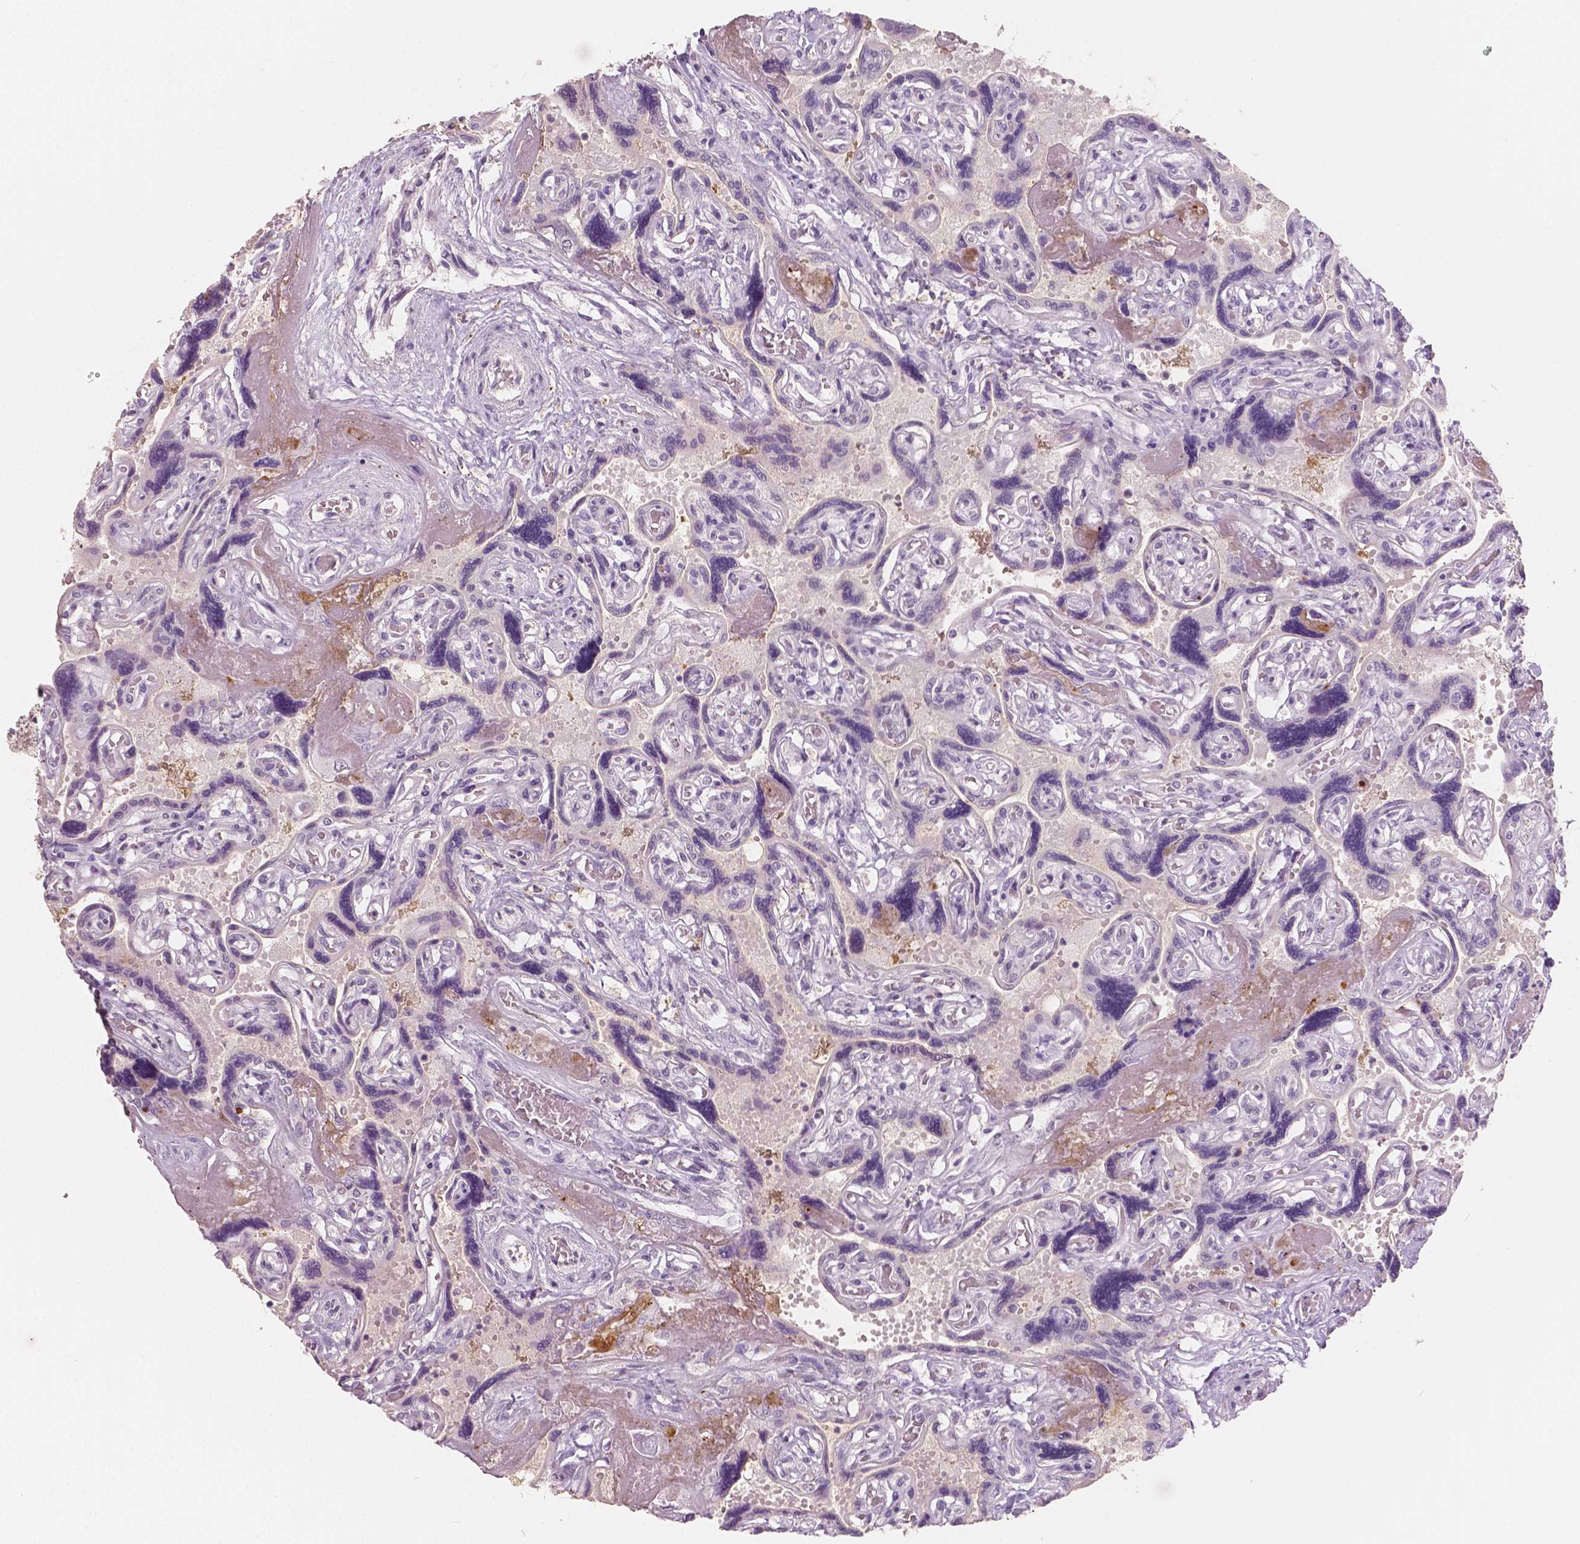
{"staining": {"intensity": "negative", "quantity": "none", "location": "none"}, "tissue": "placenta", "cell_type": "Decidual cells", "image_type": "normal", "snomed": [{"axis": "morphology", "description": "Normal tissue, NOS"}, {"axis": "topography", "description": "Placenta"}], "caption": "Immunohistochemical staining of normal placenta exhibits no significant staining in decidual cells. (Brightfield microscopy of DAB (3,3'-diaminobenzidine) immunohistochemistry (IHC) at high magnification).", "gene": "APOA4", "patient": {"sex": "female", "age": 32}}